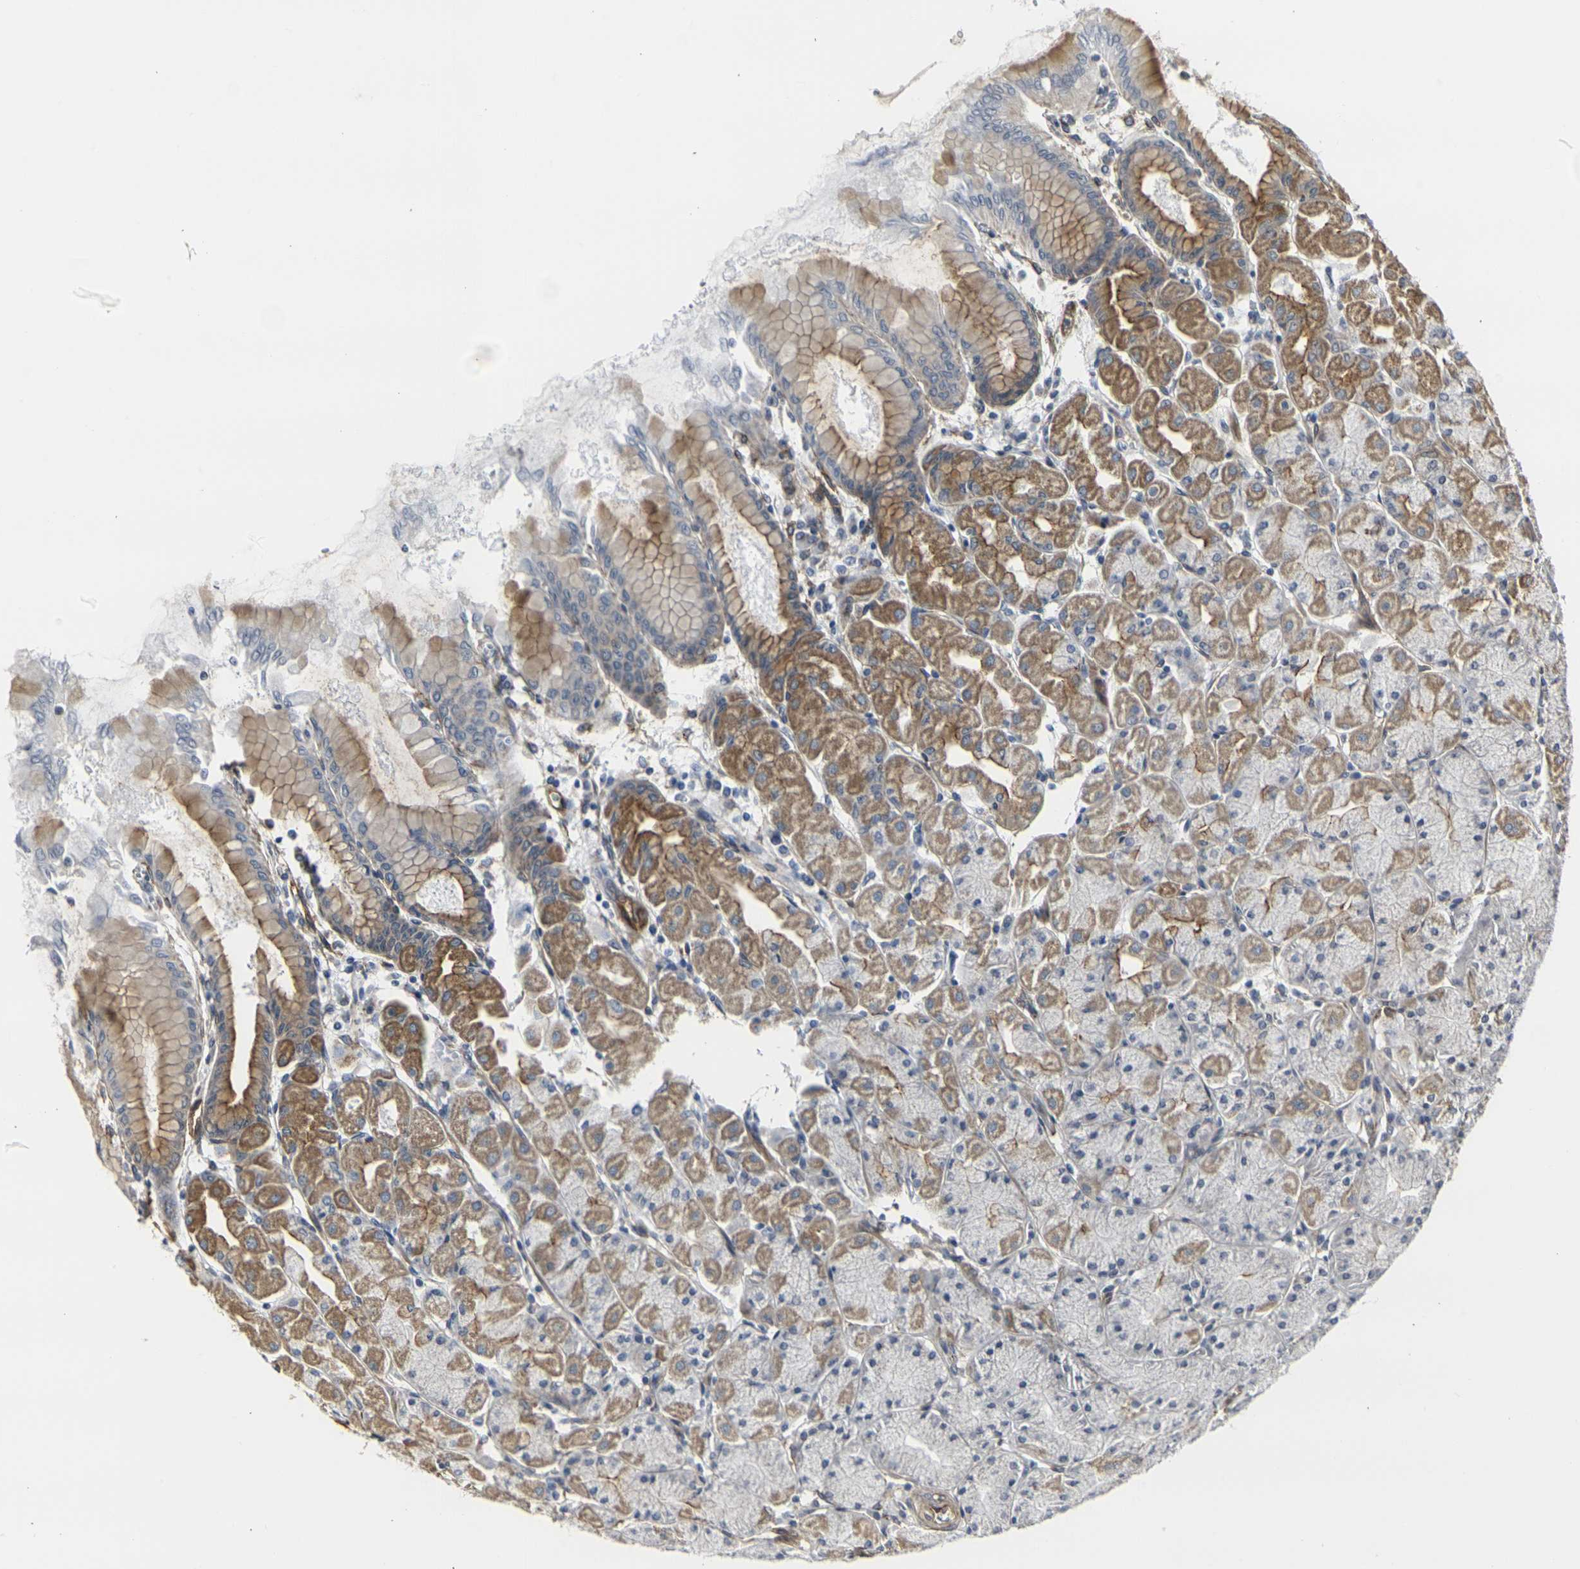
{"staining": {"intensity": "moderate", "quantity": "25%-75%", "location": "cytoplasmic/membranous"}, "tissue": "stomach", "cell_type": "Glandular cells", "image_type": "normal", "snomed": [{"axis": "morphology", "description": "Normal tissue, NOS"}, {"axis": "topography", "description": "Stomach, upper"}], "caption": "An image of human stomach stained for a protein demonstrates moderate cytoplasmic/membranous brown staining in glandular cells. The protein of interest is stained brown, and the nuclei are stained in blue (DAB (3,3'-diaminobenzidine) IHC with brightfield microscopy, high magnification).", "gene": "MYOF", "patient": {"sex": "female", "age": 56}}